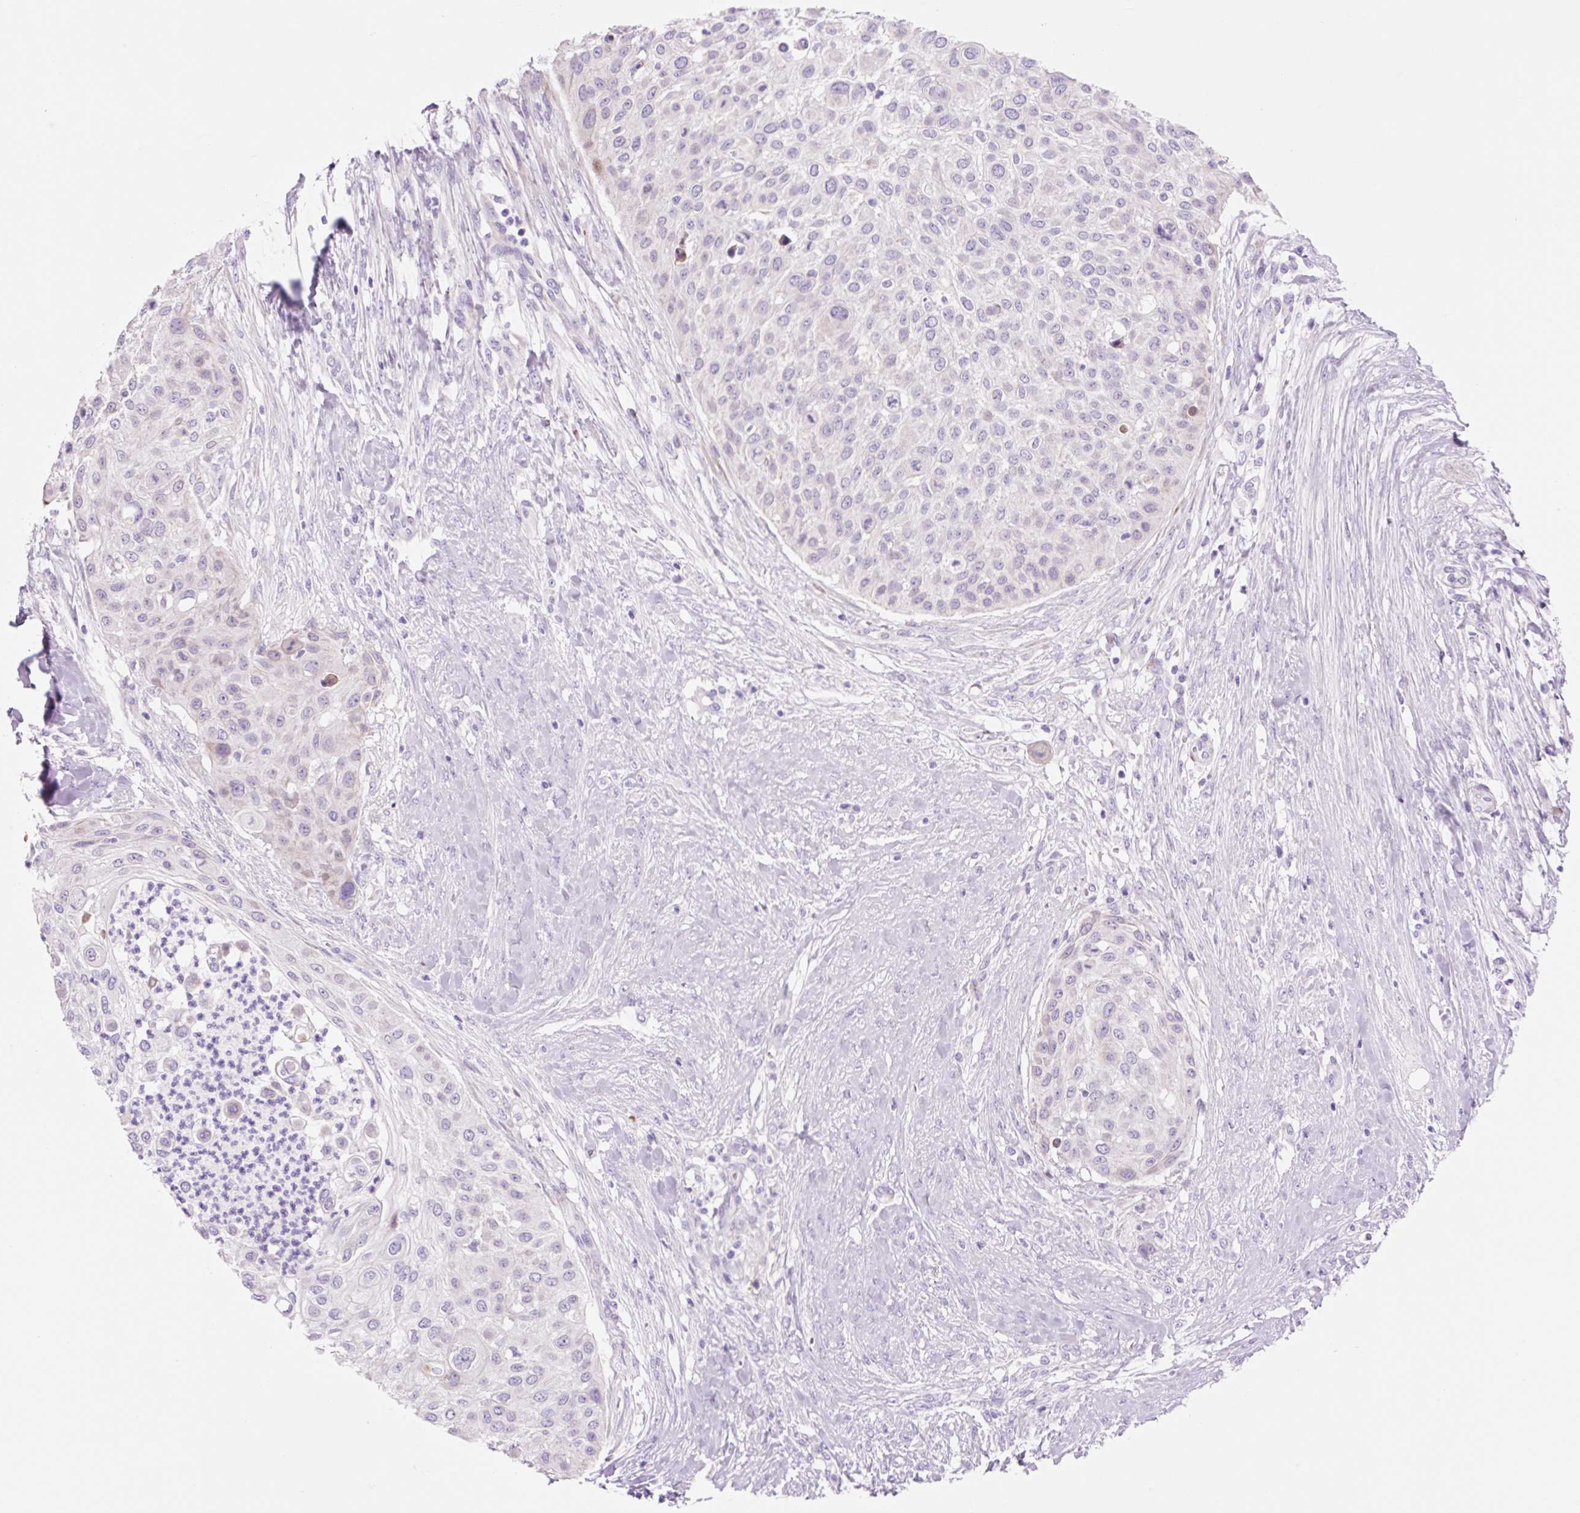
{"staining": {"intensity": "negative", "quantity": "none", "location": "none"}, "tissue": "skin cancer", "cell_type": "Tumor cells", "image_type": "cancer", "snomed": [{"axis": "morphology", "description": "Squamous cell carcinoma, NOS"}, {"axis": "topography", "description": "Skin"}], "caption": "The image exhibits no staining of tumor cells in squamous cell carcinoma (skin). (Brightfield microscopy of DAB IHC at high magnification).", "gene": "ZNF121", "patient": {"sex": "female", "age": 87}}